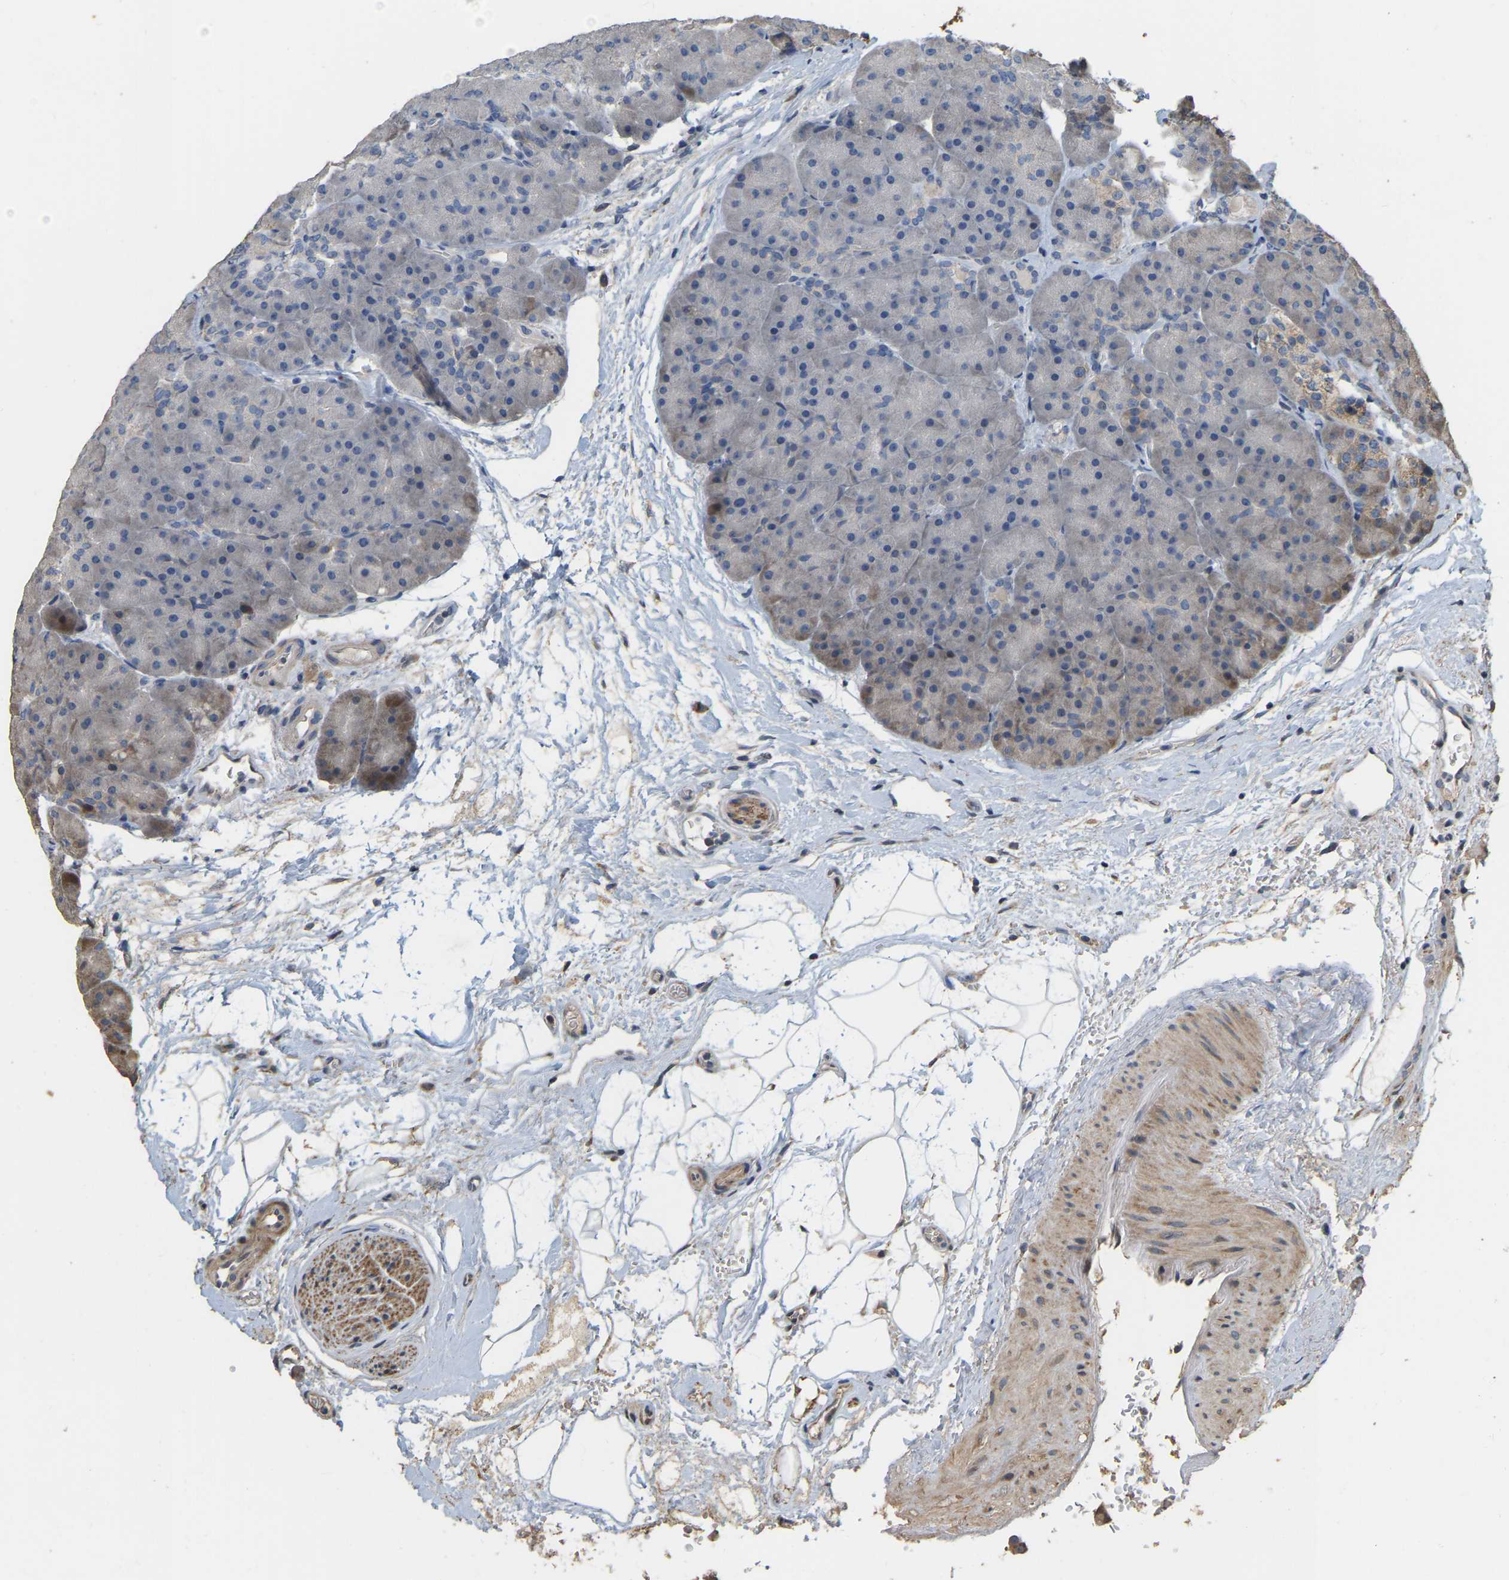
{"staining": {"intensity": "negative", "quantity": "none", "location": "none"}, "tissue": "pancreas", "cell_type": "Exocrine glandular cells", "image_type": "normal", "snomed": [{"axis": "morphology", "description": "Normal tissue, NOS"}, {"axis": "topography", "description": "Pancreas"}], "caption": "A high-resolution image shows immunohistochemistry staining of unremarkable pancreas, which demonstrates no significant staining in exocrine glandular cells.", "gene": "NCS1", "patient": {"sex": "male", "age": 66}}